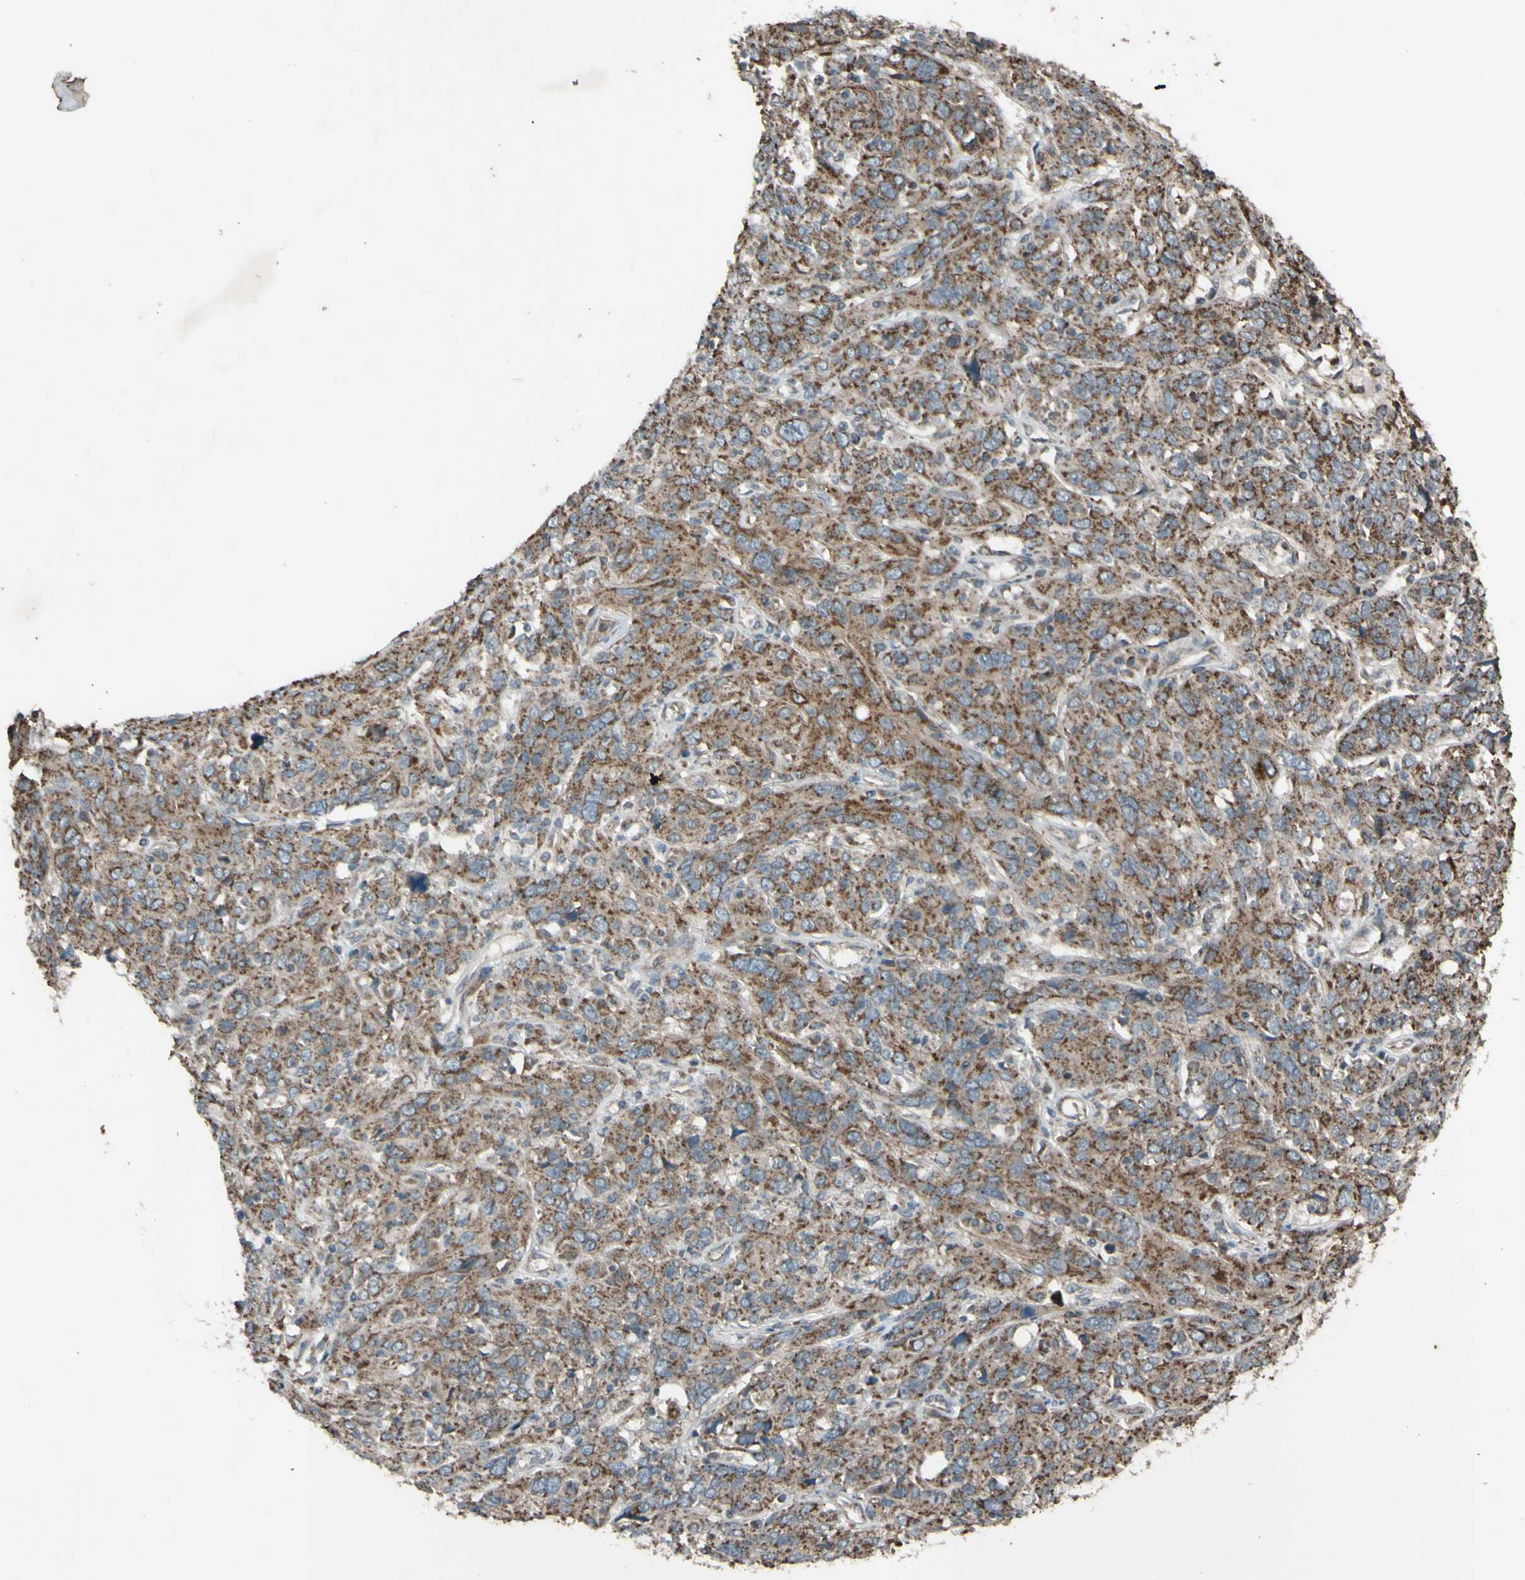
{"staining": {"intensity": "moderate", "quantity": ">75%", "location": "cytoplasmic/membranous"}, "tissue": "cervical cancer", "cell_type": "Tumor cells", "image_type": "cancer", "snomed": [{"axis": "morphology", "description": "Squamous cell carcinoma, NOS"}, {"axis": "topography", "description": "Cervix"}], "caption": "Tumor cells display moderate cytoplasmic/membranous expression in approximately >75% of cells in squamous cell carcinoma (cervical).", "gene": "ACOT8", "patient": {"sex": "female", "age": 46}}